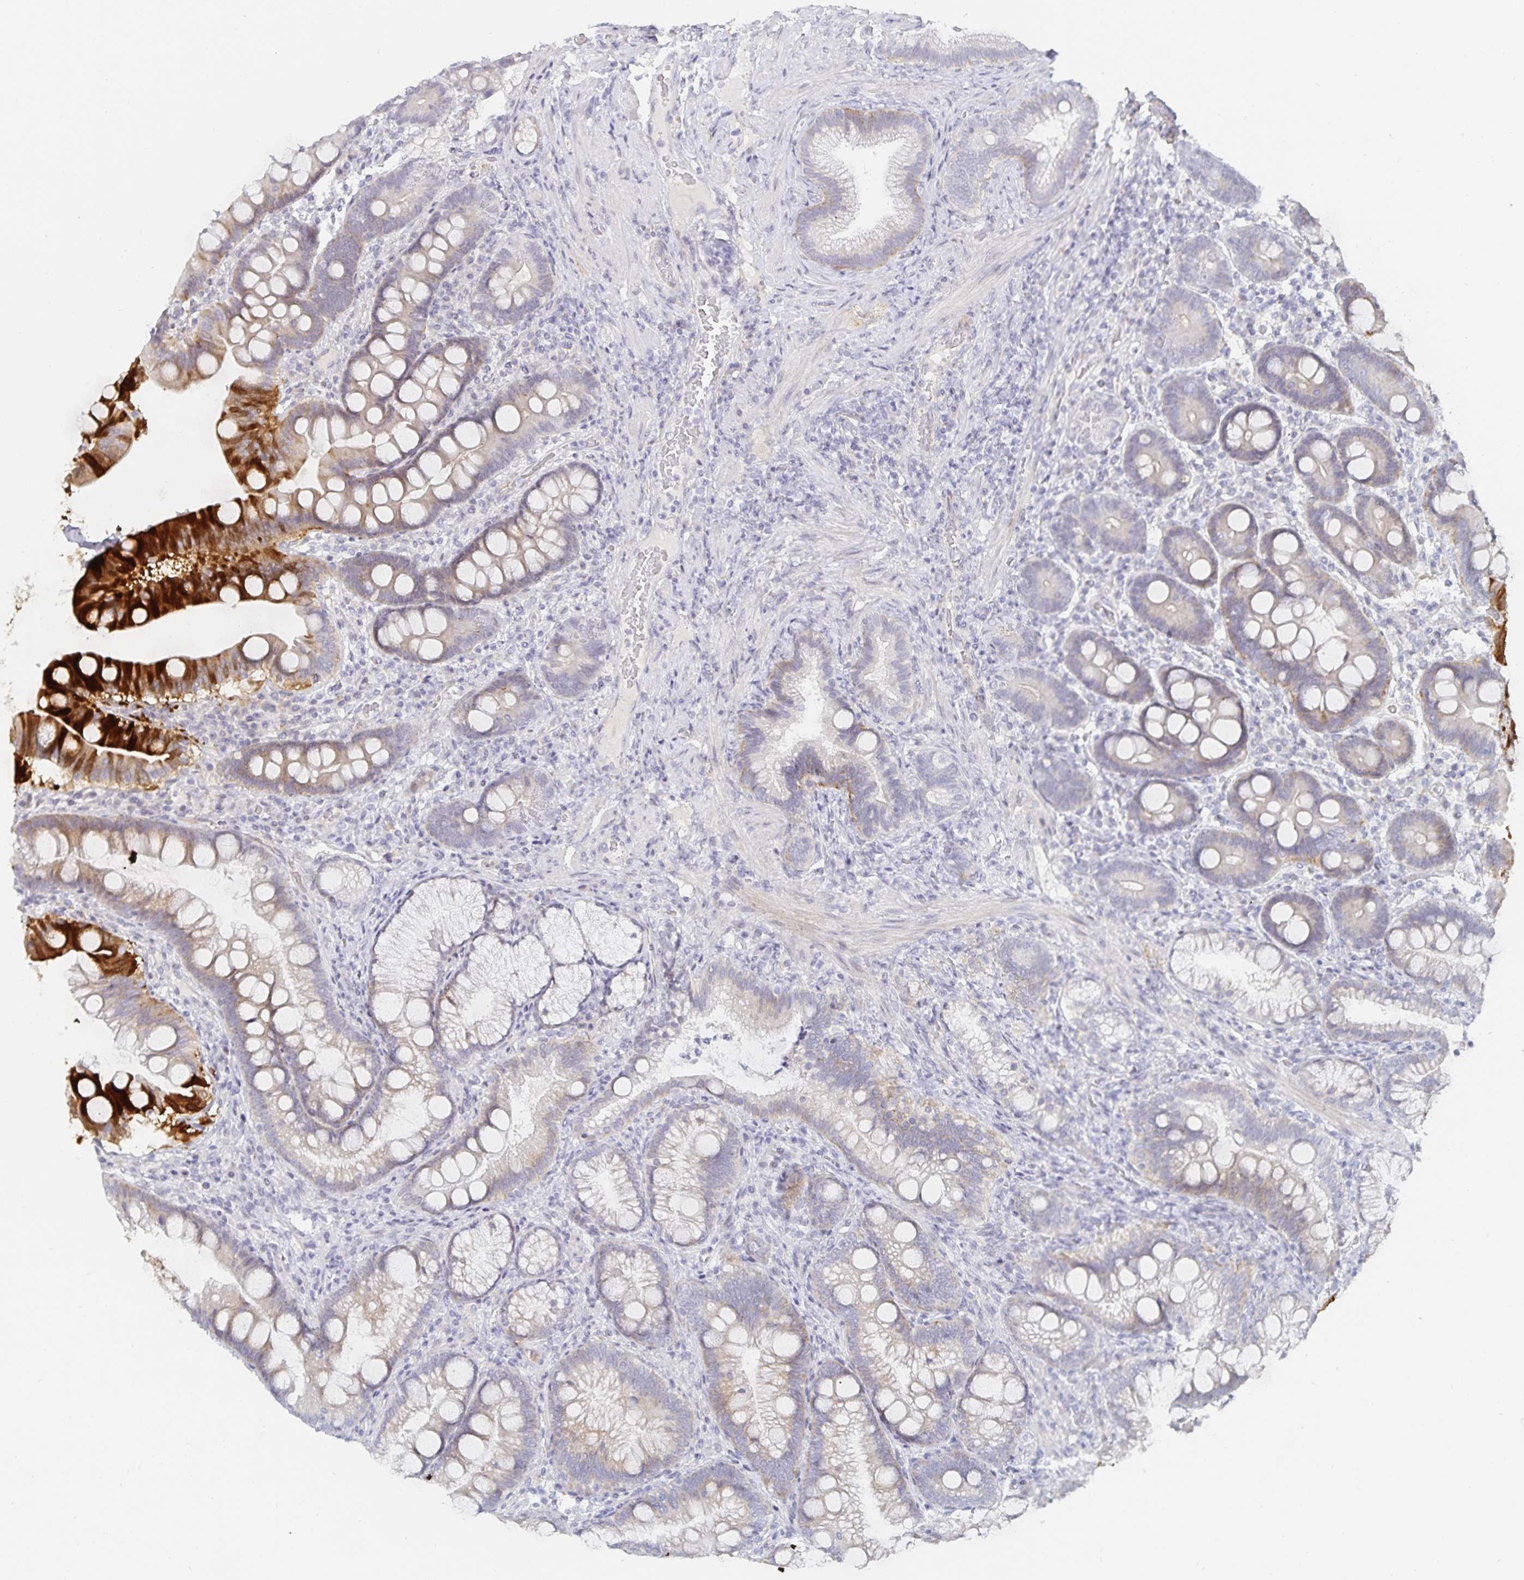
{"staining": {"intensity": "strong", "quantity": "25%-75%", "location": "cytoplasmic/membranous"}, "tissue": "duodenum", "cell_type": "Glandular cells", "image_type": "normal", "snomed": [{"axis": "morphology", "description": "Normal tissue, NOS"}, {"axis": "topography", "description": "Pancreas"}, {"axis": "topography", "description": "Duodenum"}], "caption": "Immunohistochemical staining of normal human duodenum exhibits high levels of strong cytoplasmic/membranous expression in about 25%-75% of glandular cells. (brown staining indicates protein expression, while blue staining denotes nuclei).", "gene": "S100G", "patient": {"sex": "male", "age": 59}}